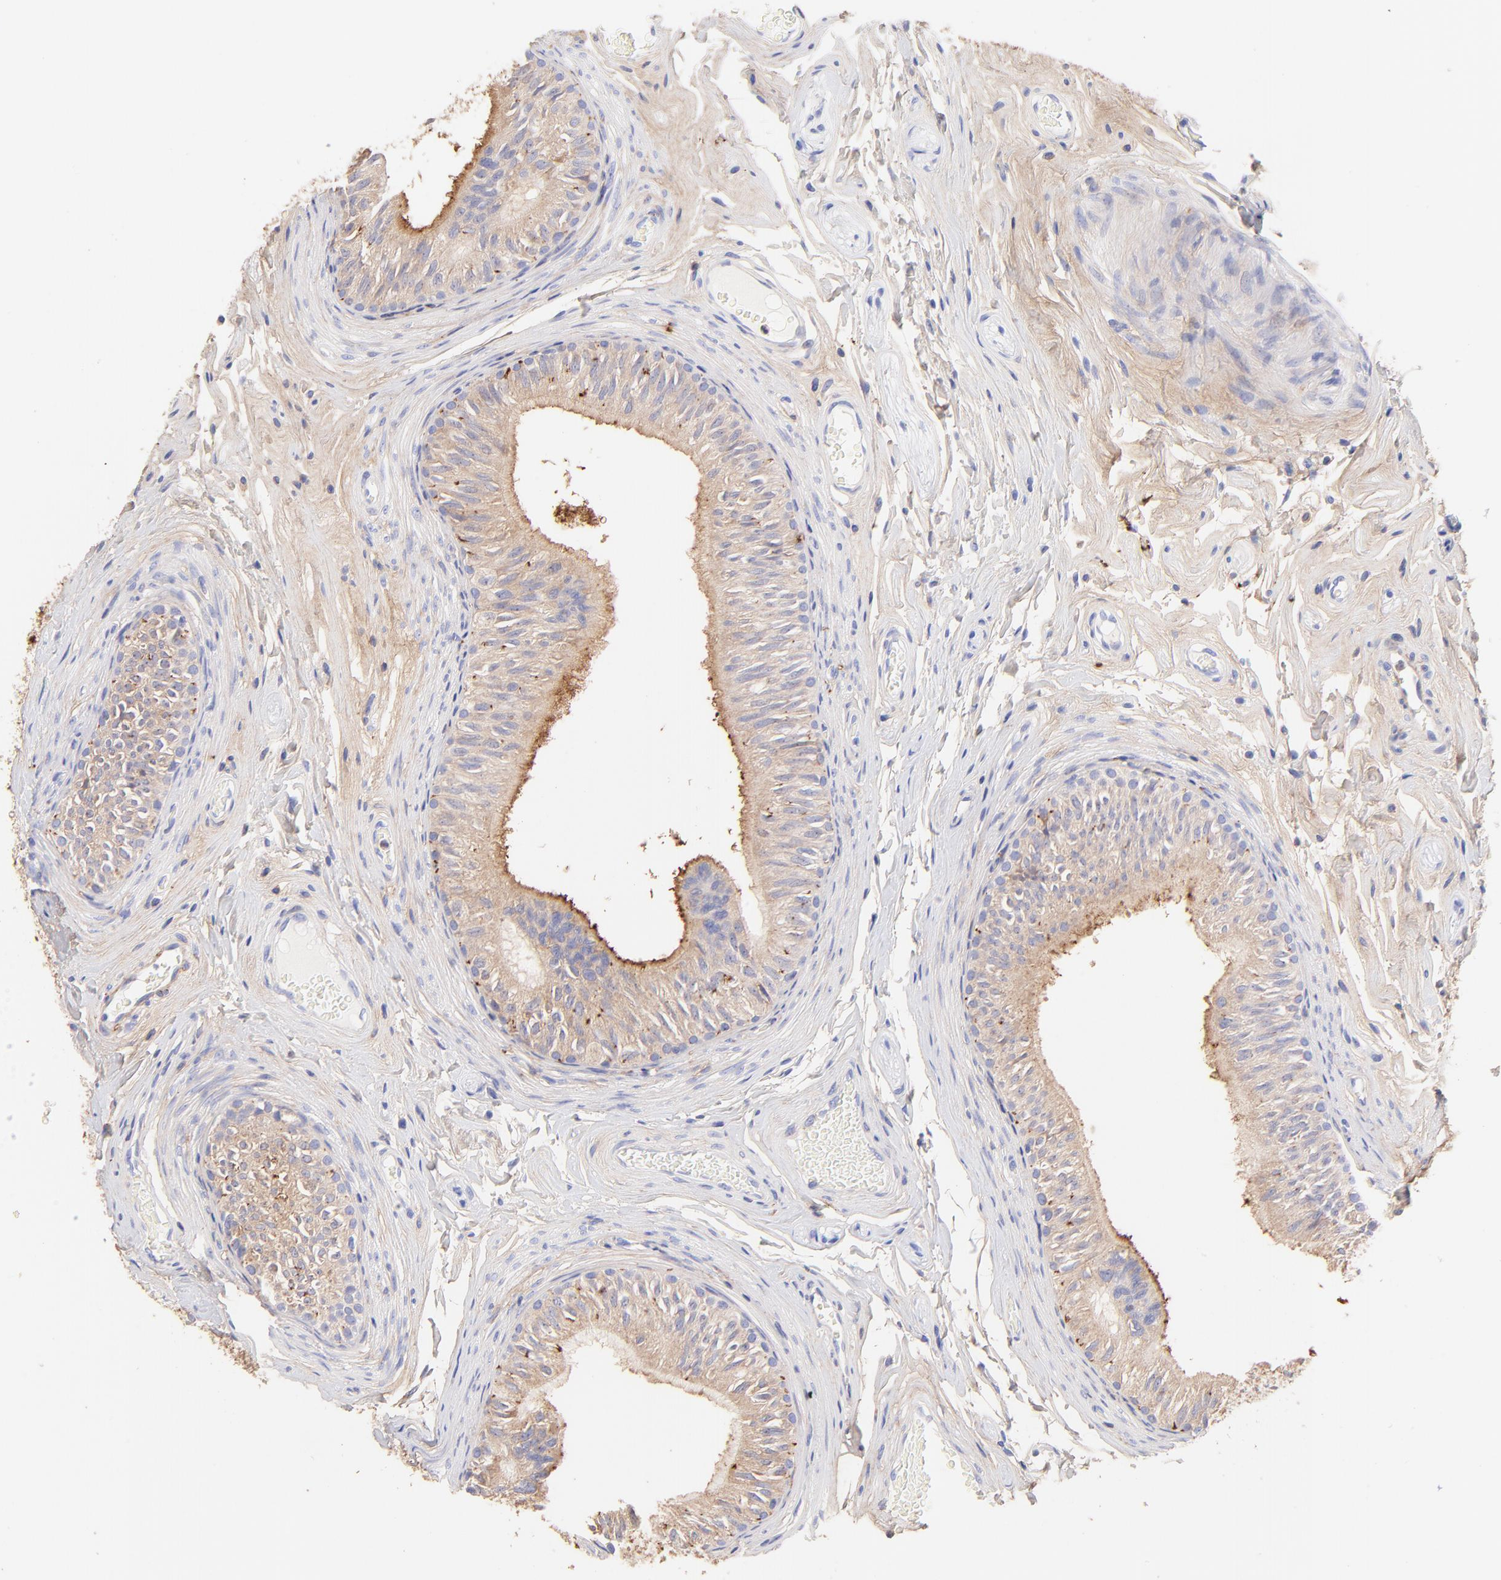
{"staining": {"intensity": "moderate", "quantity": ">75%", "location": "cytoplasmic/membranous"}, "tissue": "epididymis", "cell_type": "Glandular cells", "image_type": "normal", "snomed": [{"axis": "morphology", "description": "Normal tissue, NOS"}, {"axis": "topography", "description": "Testis"}, {"axis": "topography", "description": "Epididymis"}], "caption": "A brown stain labels moderate cytoplasmic/membranous staining of a protein in glandular cells of benign epididymis. The staining is performed using DAB brown chromogen to label protein expression. The nuclei are counter-stained blue using hematoxylin.", "gene": "BGN", "patient": {"sex": "male", "age": 36}}